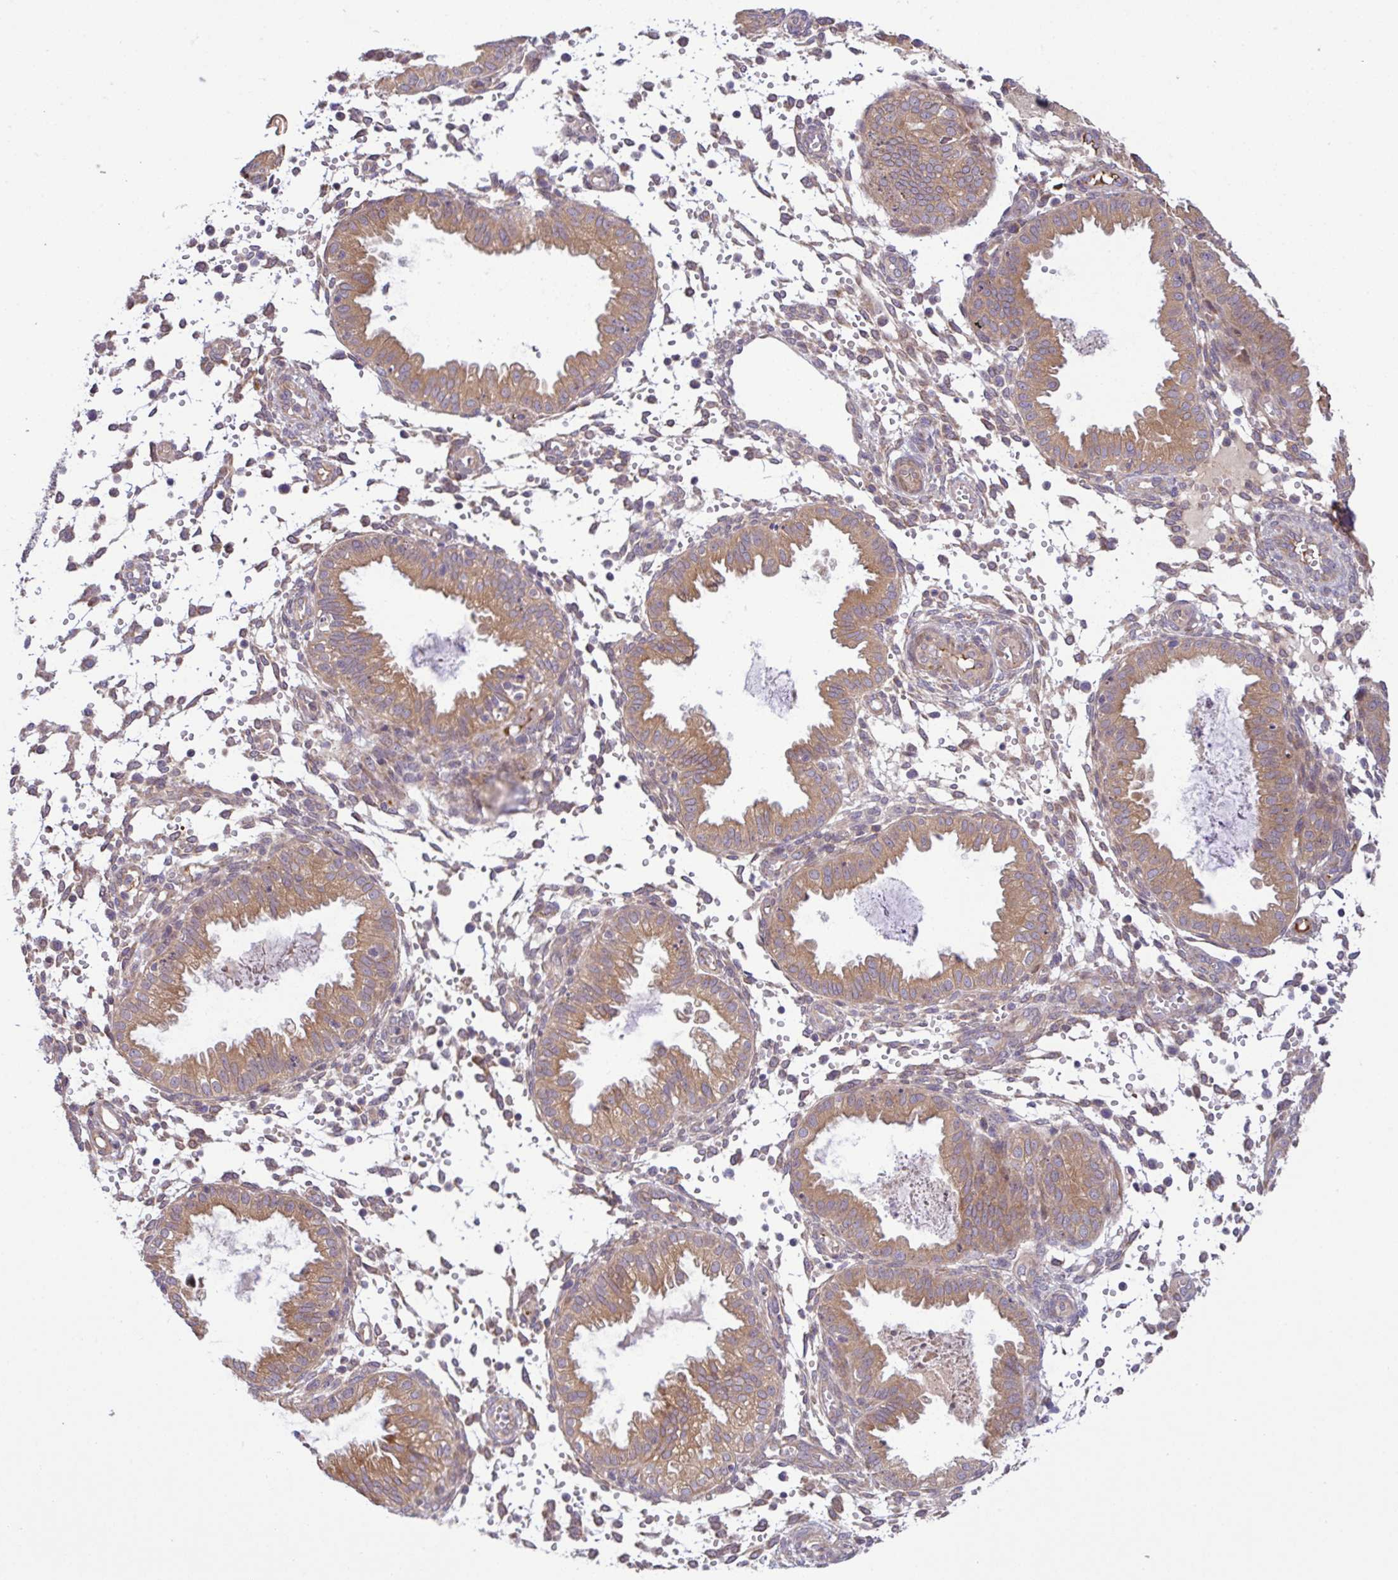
{"staining": {"intensity": "moderate", "quantity": "25%-75%", "location": "cytoplasmic/membranous,nuclear"}, "tissue": "endometrium", "cell_type": "Cells in endometrial stroma", "image_type": "normal", "snomed": [{"axis": "morphology", "description": "Normal tissue, NOS"}, {"axis": "topography", "description": "Endometrium"}], "caption": "Immunohistochemical staining of normal endometrium exhibits 25%-75% levels of moderate cytoplasmic/membranous,nuclear protein expression in about 25%-75% of cells in endometrial stroma.", "gene": "UBE4A", "patient": {"sex": "female", "age": 33}}